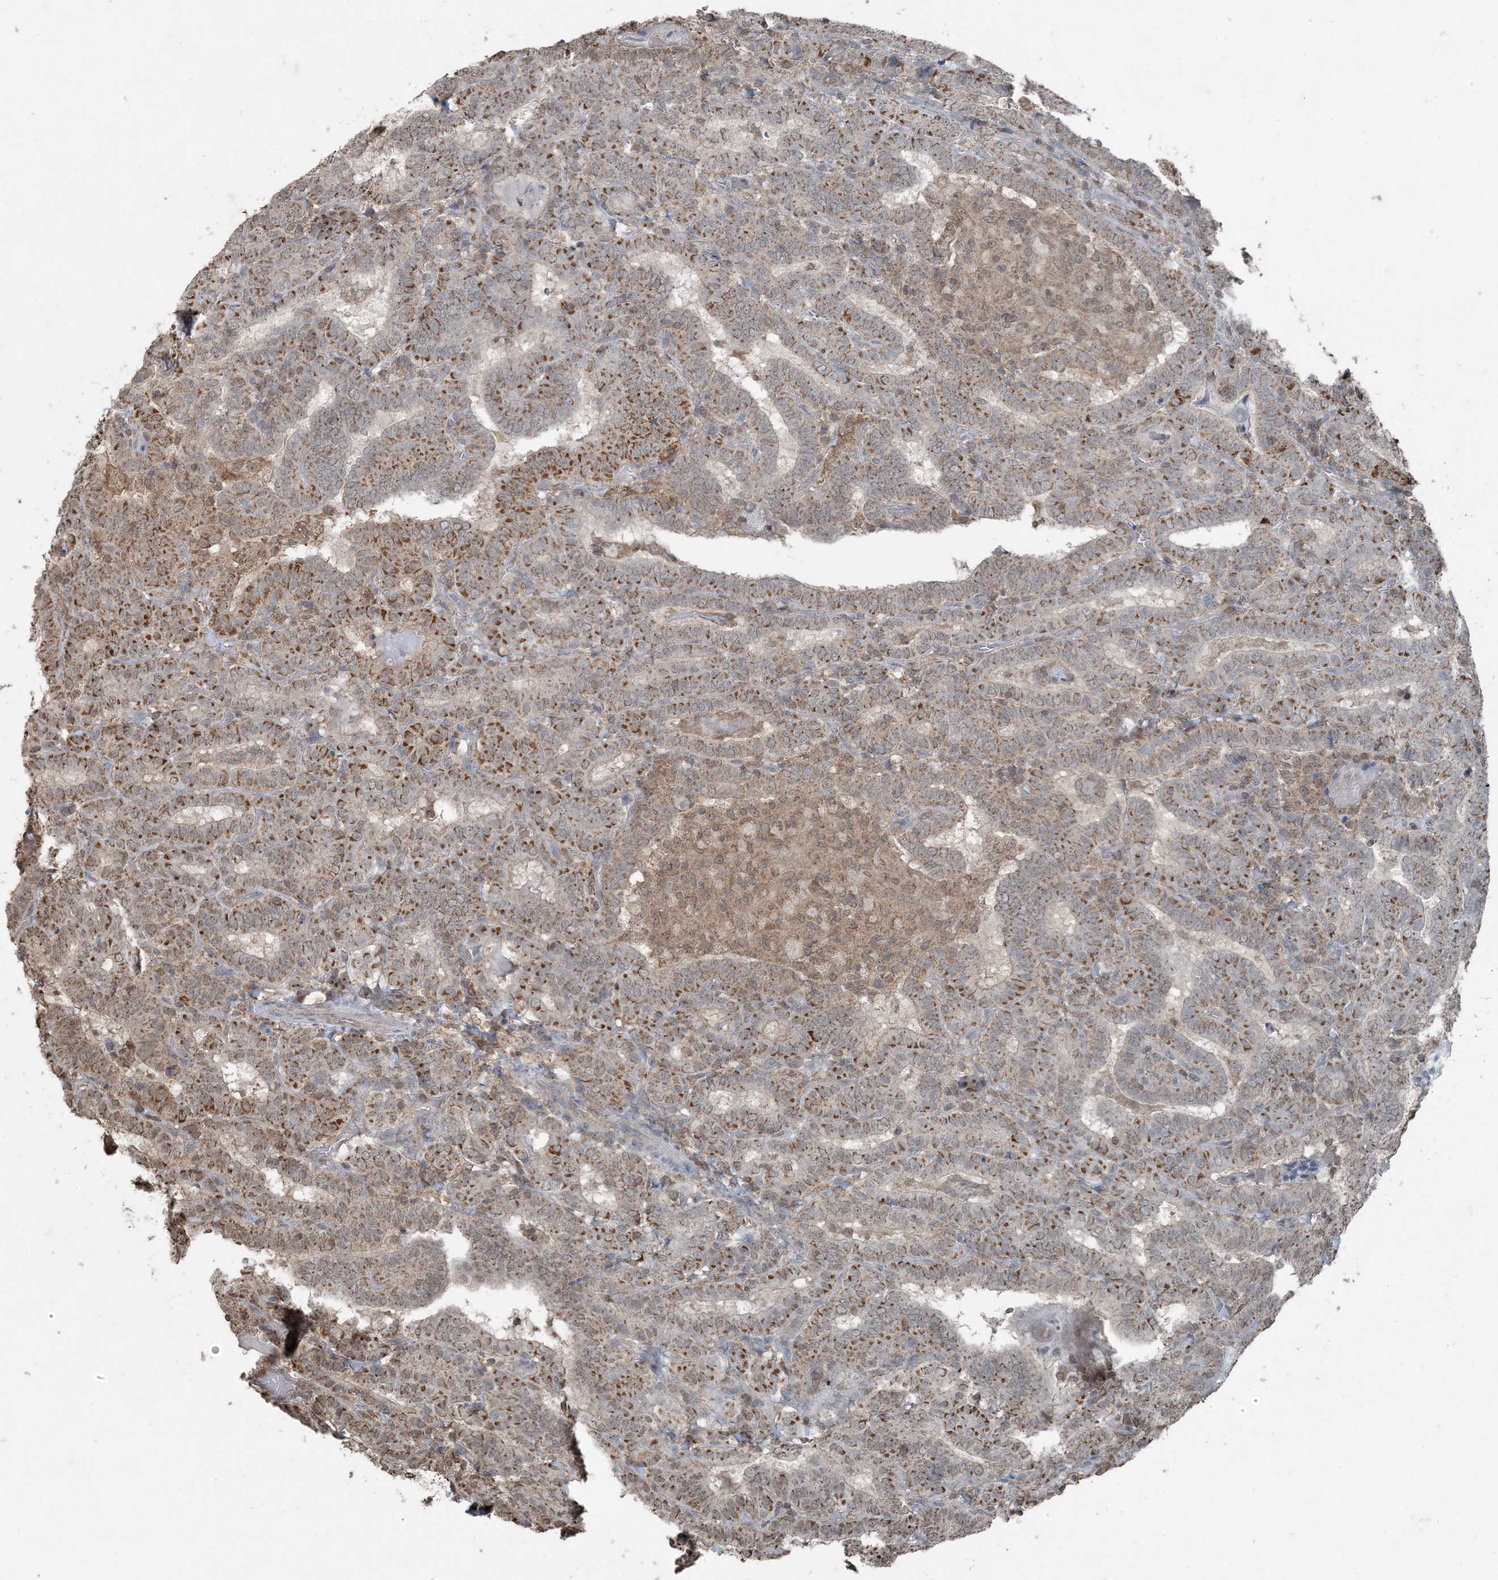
{"staining": {"intensity": "moderate", "quantity": ">75%", "location": "cytoplasmic/membranous"}, "tissue": "thyroid cancer", "cell_type": "Tumor cells", "image_type": "cancer", "snomed": [{"axis": "morphology", "description": "Papillary adenocarcinoma, NOS"}, {"axis": "topography", "description": "Thyroid gland"}], "caption": "Tumor cells display medium levels of moderate cytoplasmic/membranous positivity in approximately >75% of cells in thyroid cancer.", "gene": "GNL1", "patient": {"sex": "female", "age": 72}}